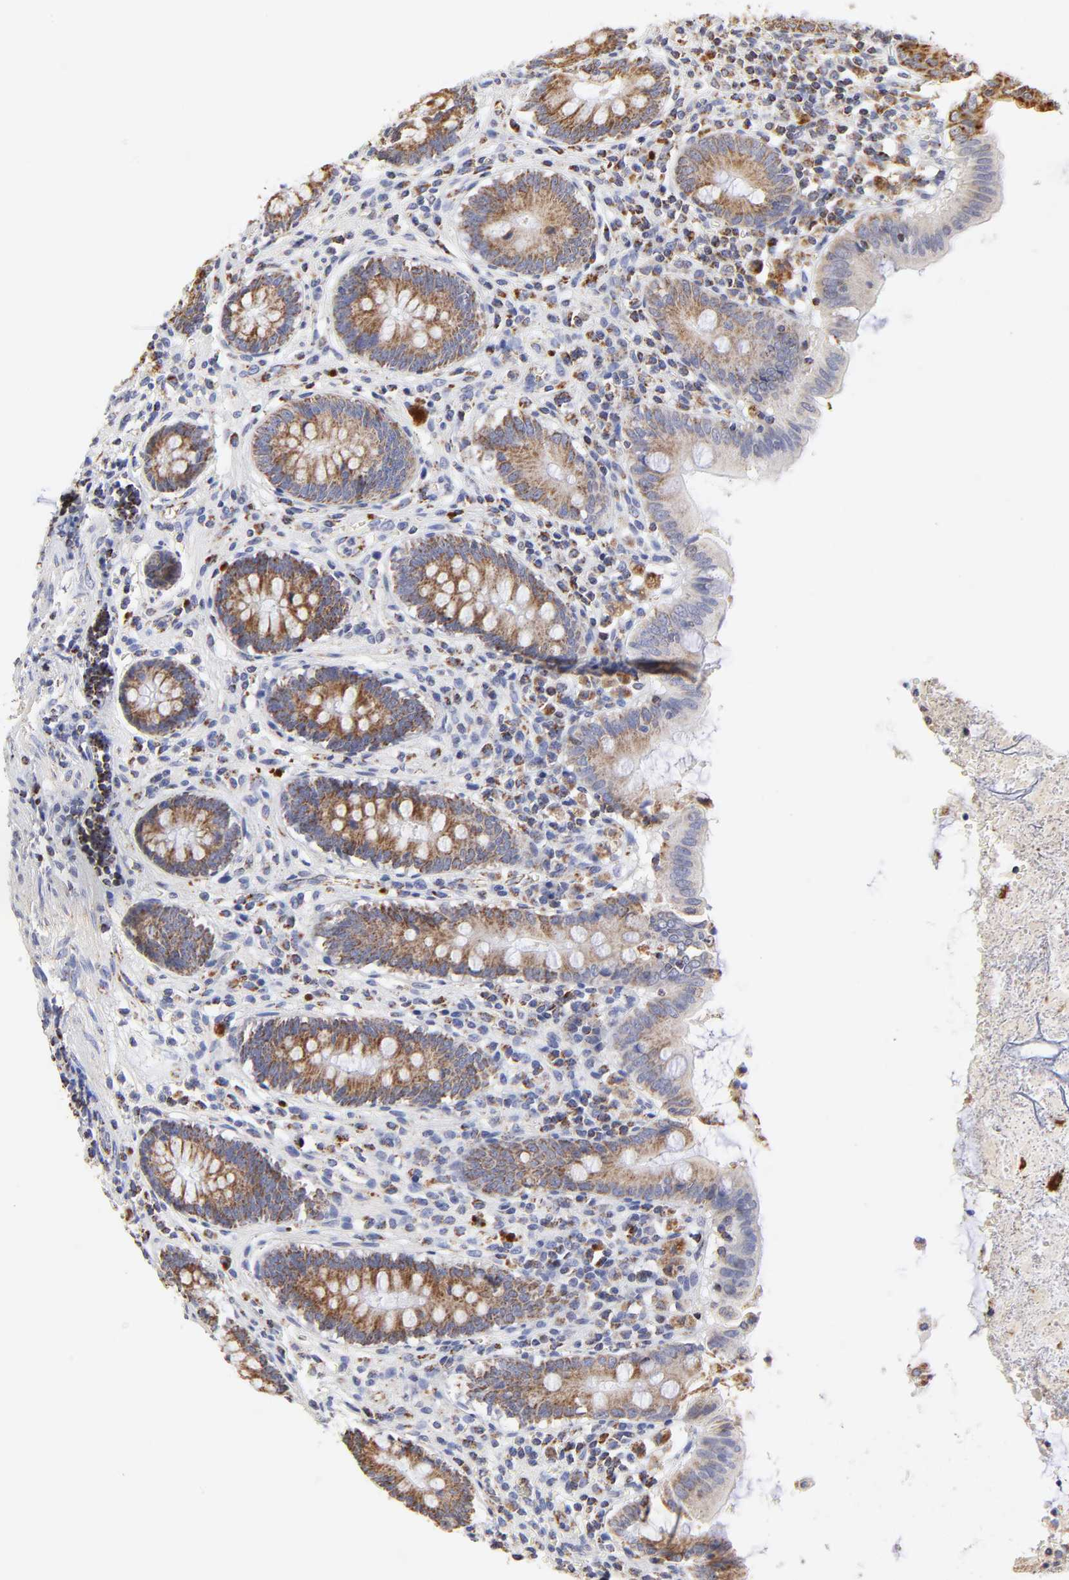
{"staining": {"intensity": "weak", "quantity": "25%-75%", "location": "cytoplasmic/membranous"}, "tissue": "appendix", "cell_type": "Glandular cells", "image_type": "normal", "snomed": [{"axis": "morphology", "description": "Normal tissue, NOS"}, {"axis": "topography", "description": "Appendix"}], "caption": "Protein staining by immunohistochemistry (IHC) displays weak cytoplasmic/membranous expression in about 25%-75% of glandular cells in benign appendix.", "gene": "SSBP1", "patient": {"sex": "female", "age": 50}}